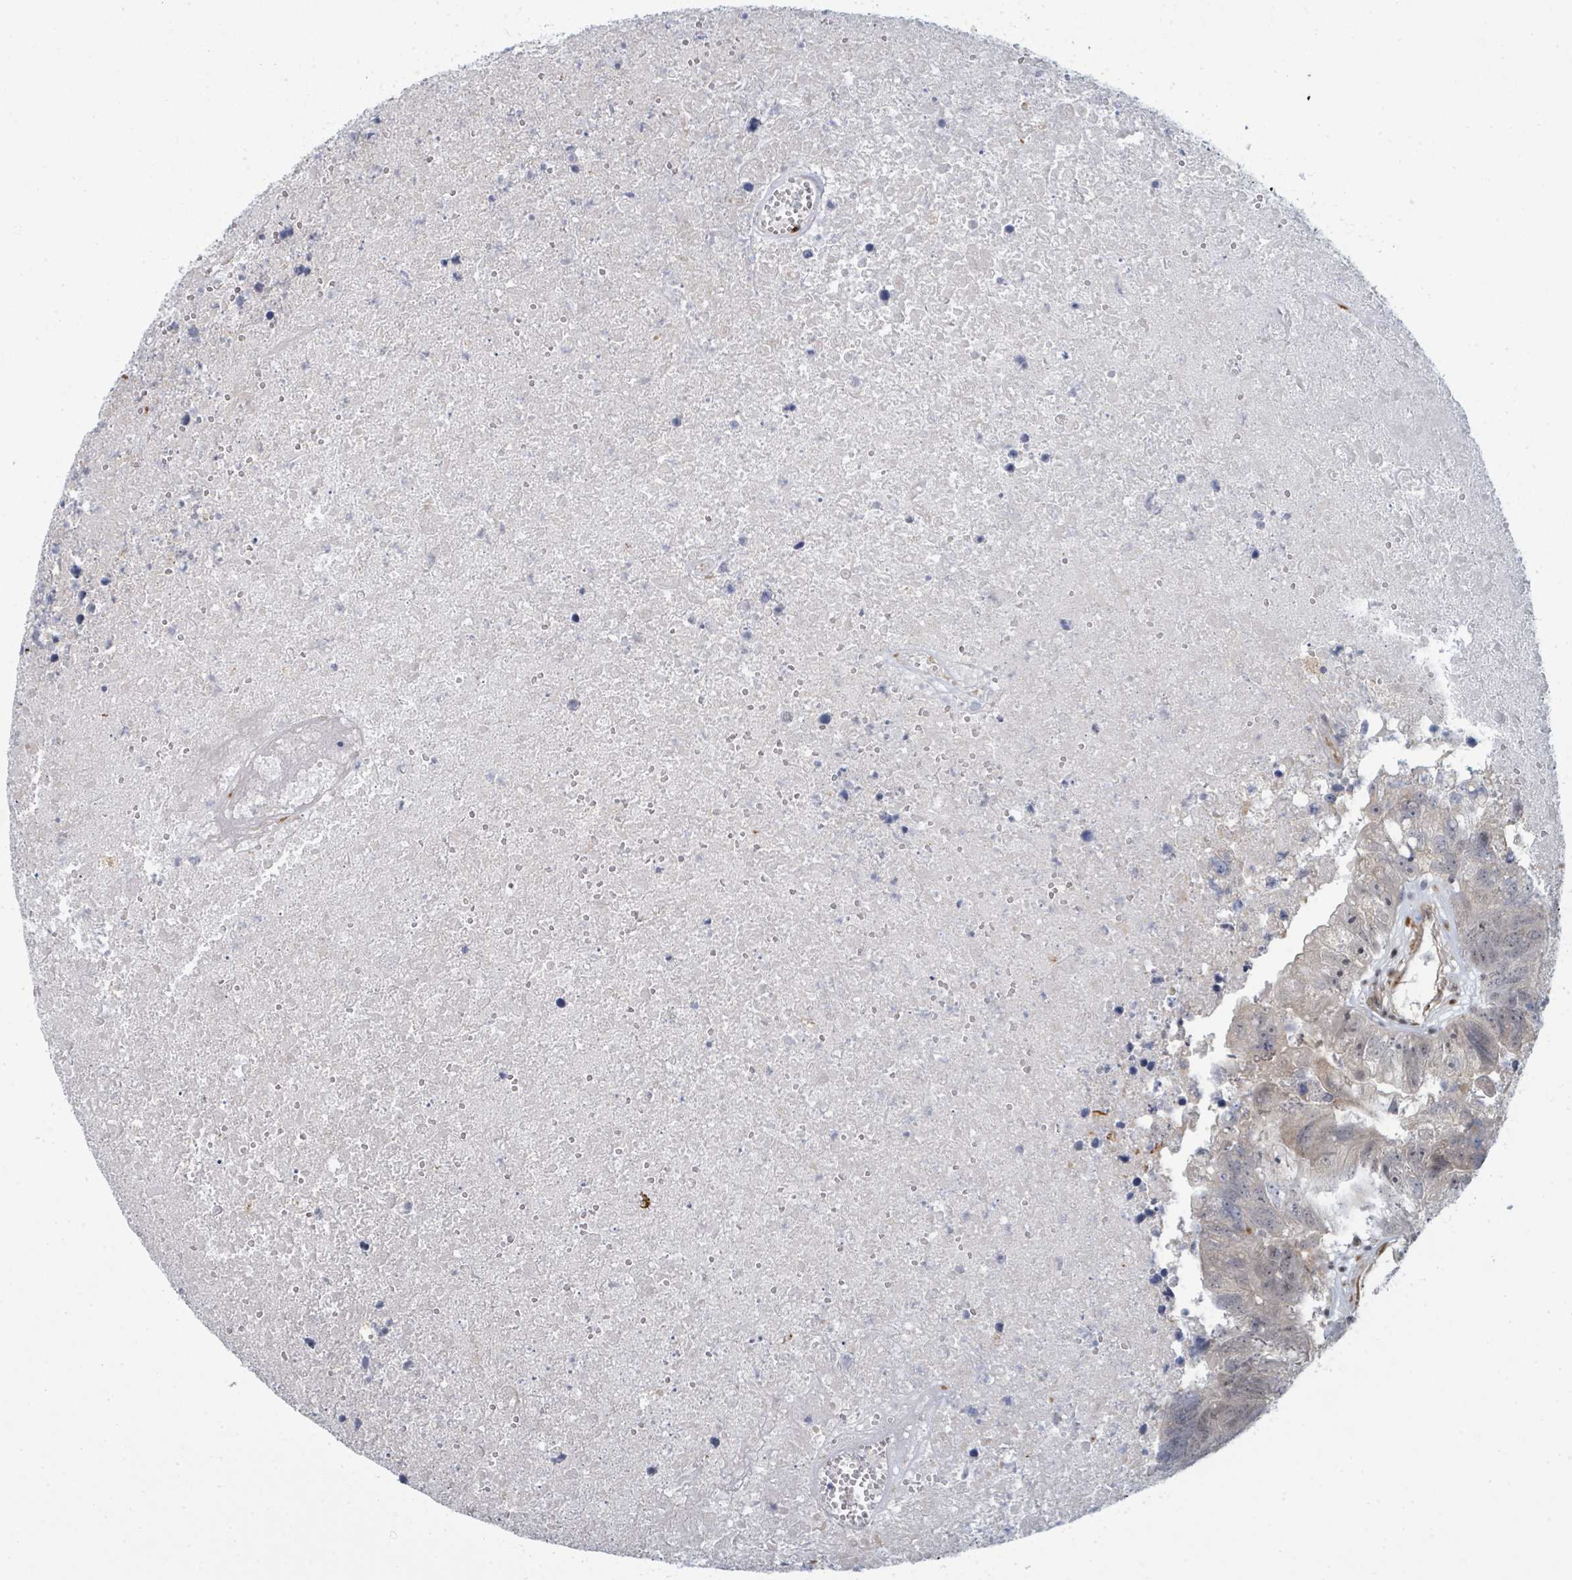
{"staining": {"intensity": "weak", "quantity": "<25%", "location": "nuclear"}, "tissue": "colorectal cancer", "cell_type": "Tumor cells", "image_type": "cancer", "snomed": [{"axis": "morphology", "description": "Adenocarcinoma, NOS"}, {"axis": "topography", "description": "Colon"}], "caption": "This is a image of immunohistochemistry staining of colorectal adenocarcinoma, which shows no expression in tumor cells.", "gene": "PSMG2", "patient": {"sex": "female", "age": 48}}